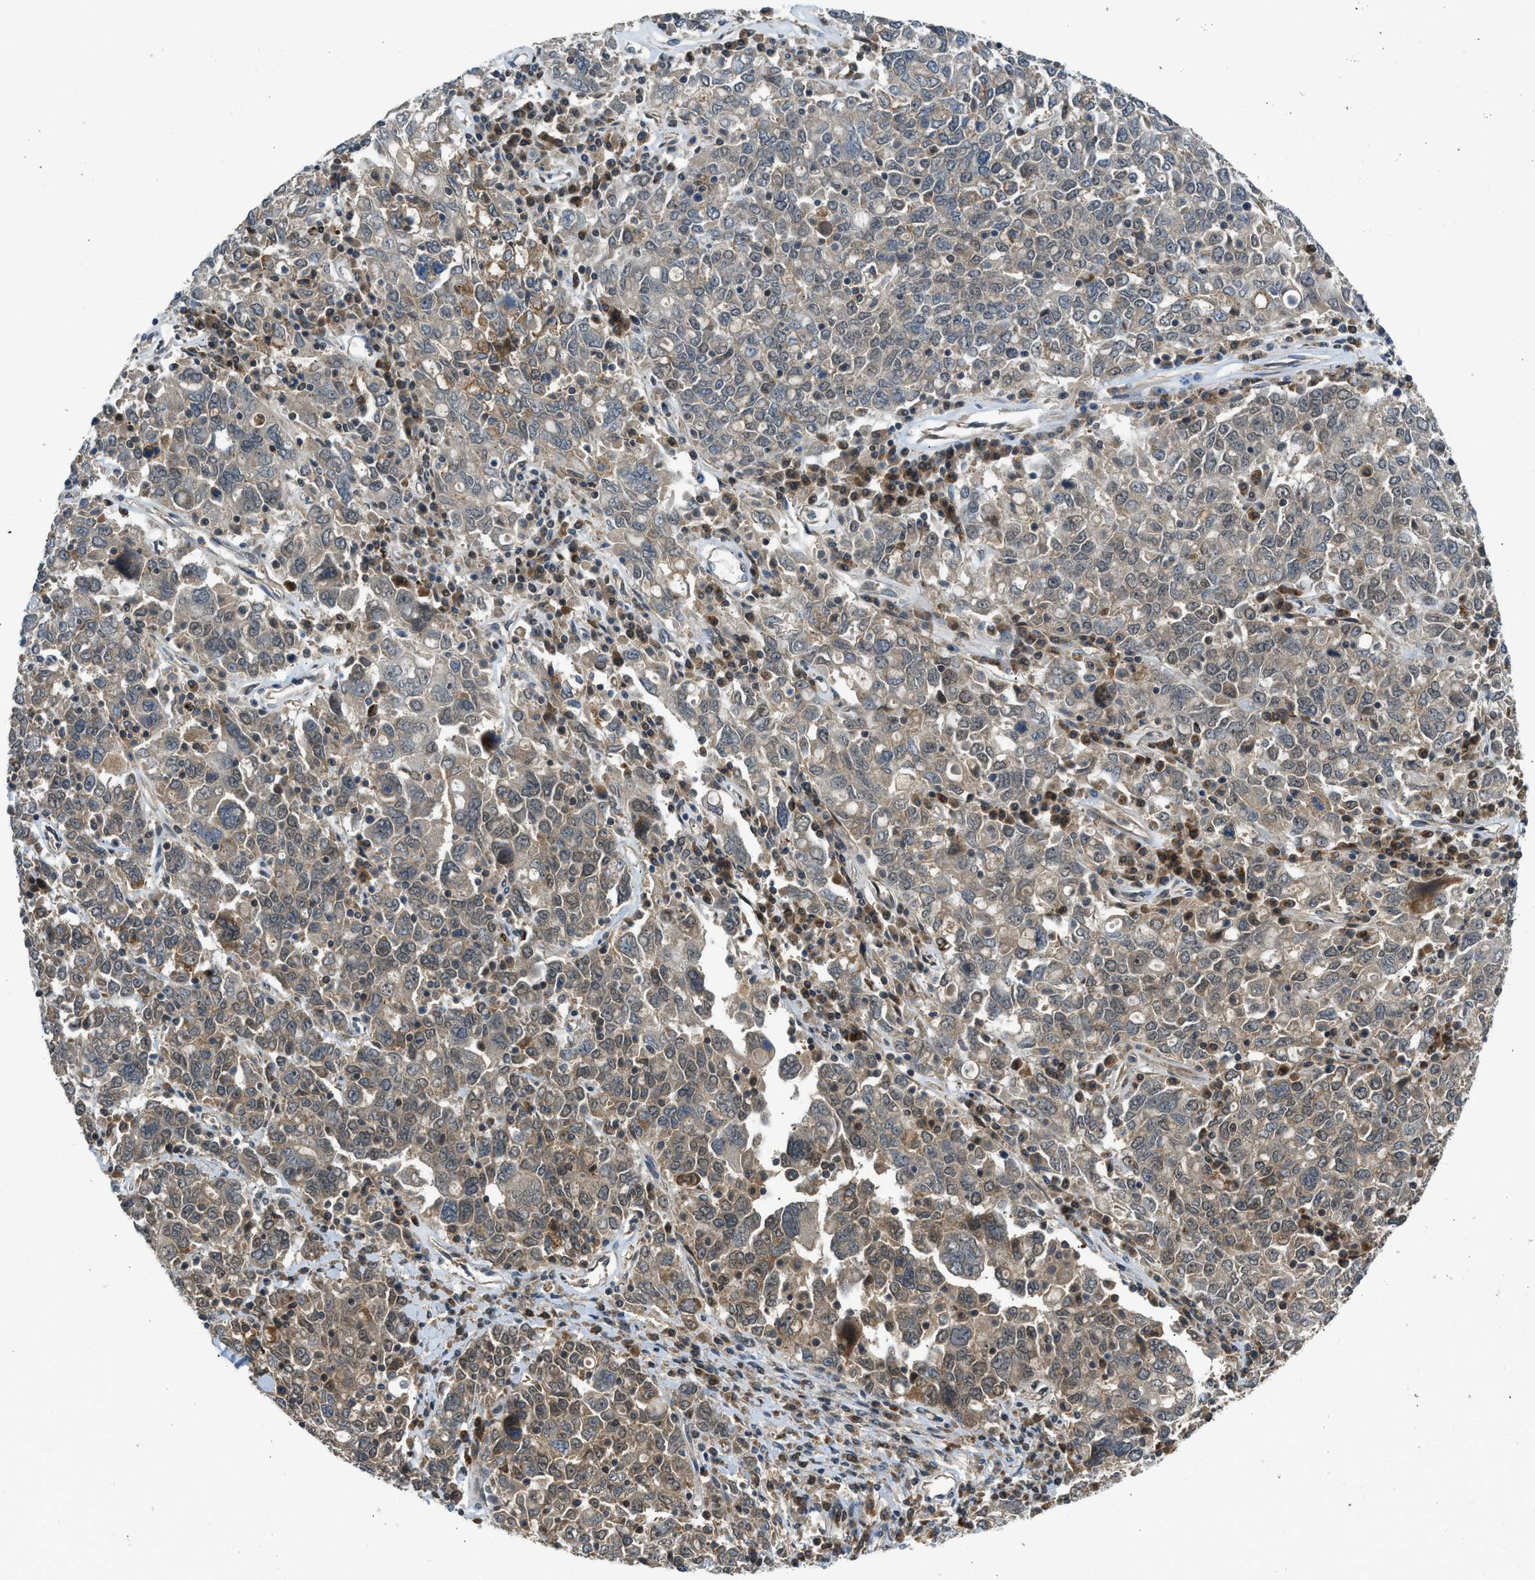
{"staining": {"intensity": "weak", "quantity": ">75%", "location": "cytoplasmic/membranous"}, "tissue": "ovarian cancer", "cell_type": "Tumor cells", "image_type": "cancer", "snomed": [{"axis": "morphology", "description": "Carcinoma, endometroid"}, {"axis": "topography", "description": "Ovary"}], "caption": "A high-resolution histopathology image shows immunohistochemistry (IHC) staining of ovarian endometroid carcinoma, which shows weak cytoplasmic/membranous expression in approximately >75% of tumor cells.", "gene": "SESN2", "patient": {"sex": "female", "age": 62}}